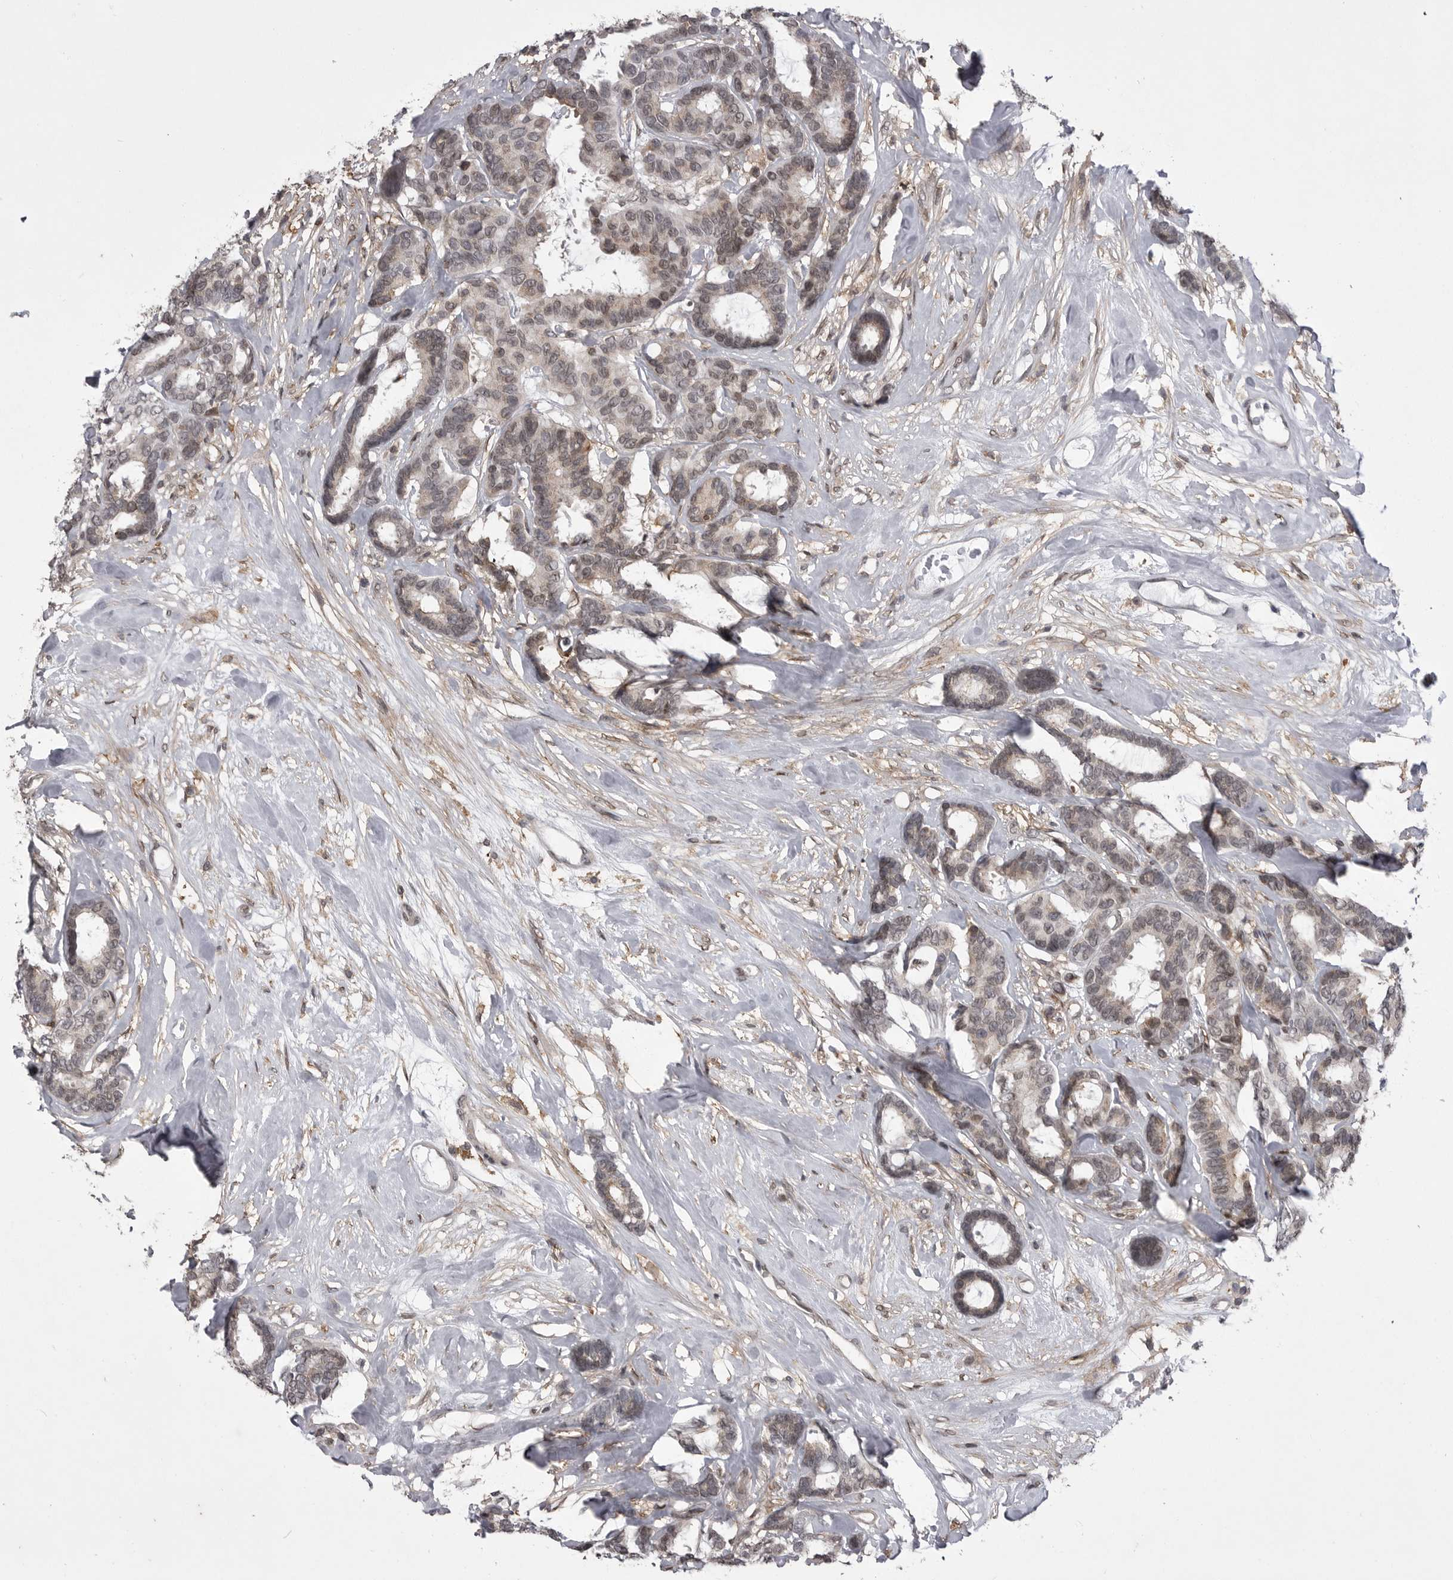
{"staining": {"intensity": "weak", "quantity": "25%-75%", "location": "nuclear"}, "tissue": "breast cancer", "cell_type": "Tumor cells", "image_type": "cancer", "snomed": [{"axis": "morphology", "description": "Duct carcinoma"}, {"axis": "topography", "description": "Breast"}], "caption": "Tumor cells demonstrate low levels of weak nuclear staining in approximately 25%-75% of cells in breast intraductal carcinoma. The staining is performed using DAB brown chromogen to label protein expression. The nuclei are counter-stained blue using hematoxylin.", "gene": "ABL1", "patient": {"sex": "female", "age": 87}}